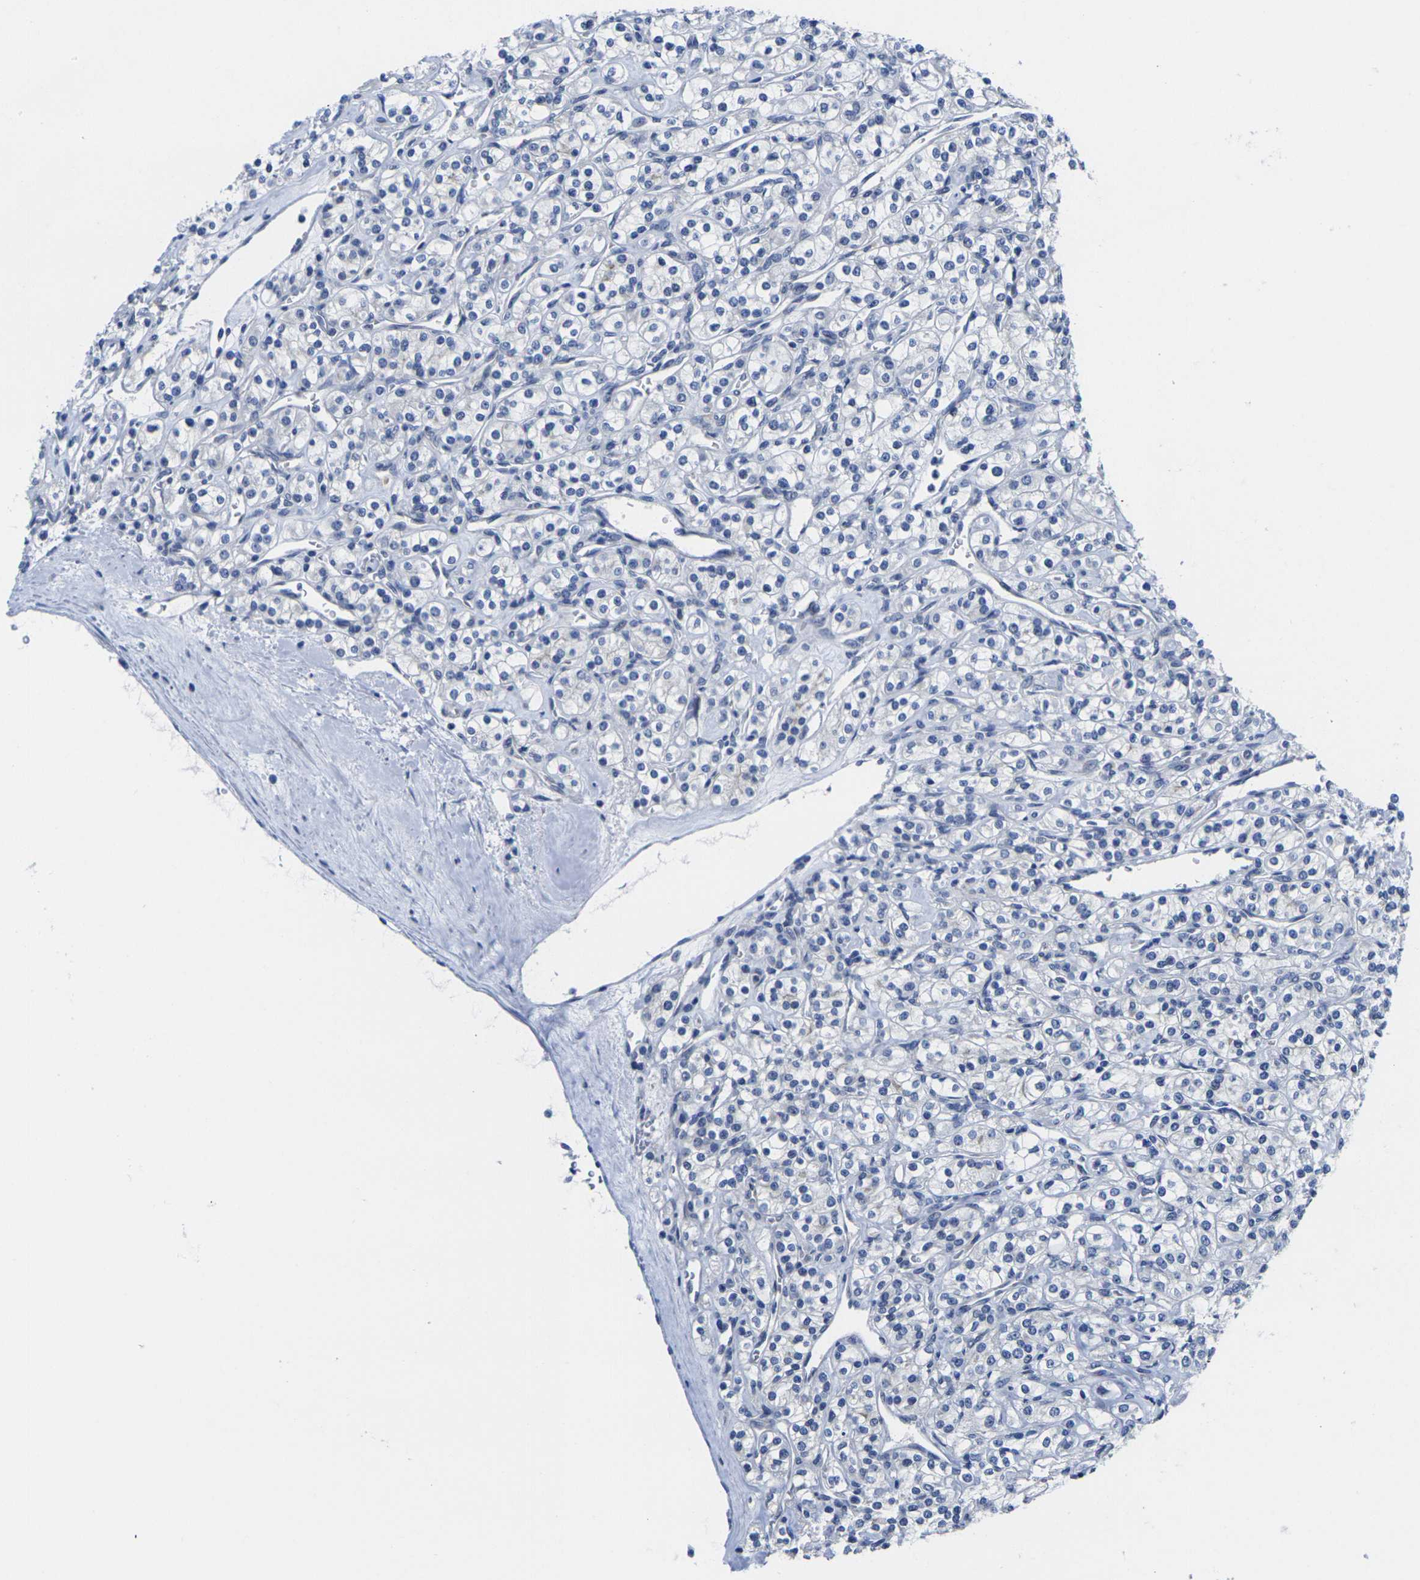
{"staining": {"intensity": "negative", "quantity": "none", "location": "none"}, "tissue": "renal cancer", "cell_type": "Tumor cells", "image_type": "cancer", "snomed": [{"axis": "morphology", "description": "Adenocarcinoma, NOS"}, {"axis": "topography", "description": "Kidney"}], "caption": "Immunohistochemical staining of renal cancer shows no significant expression in tumor cells.", "gene": "CRK", "patient": {"sex": "male", "age": 77}}